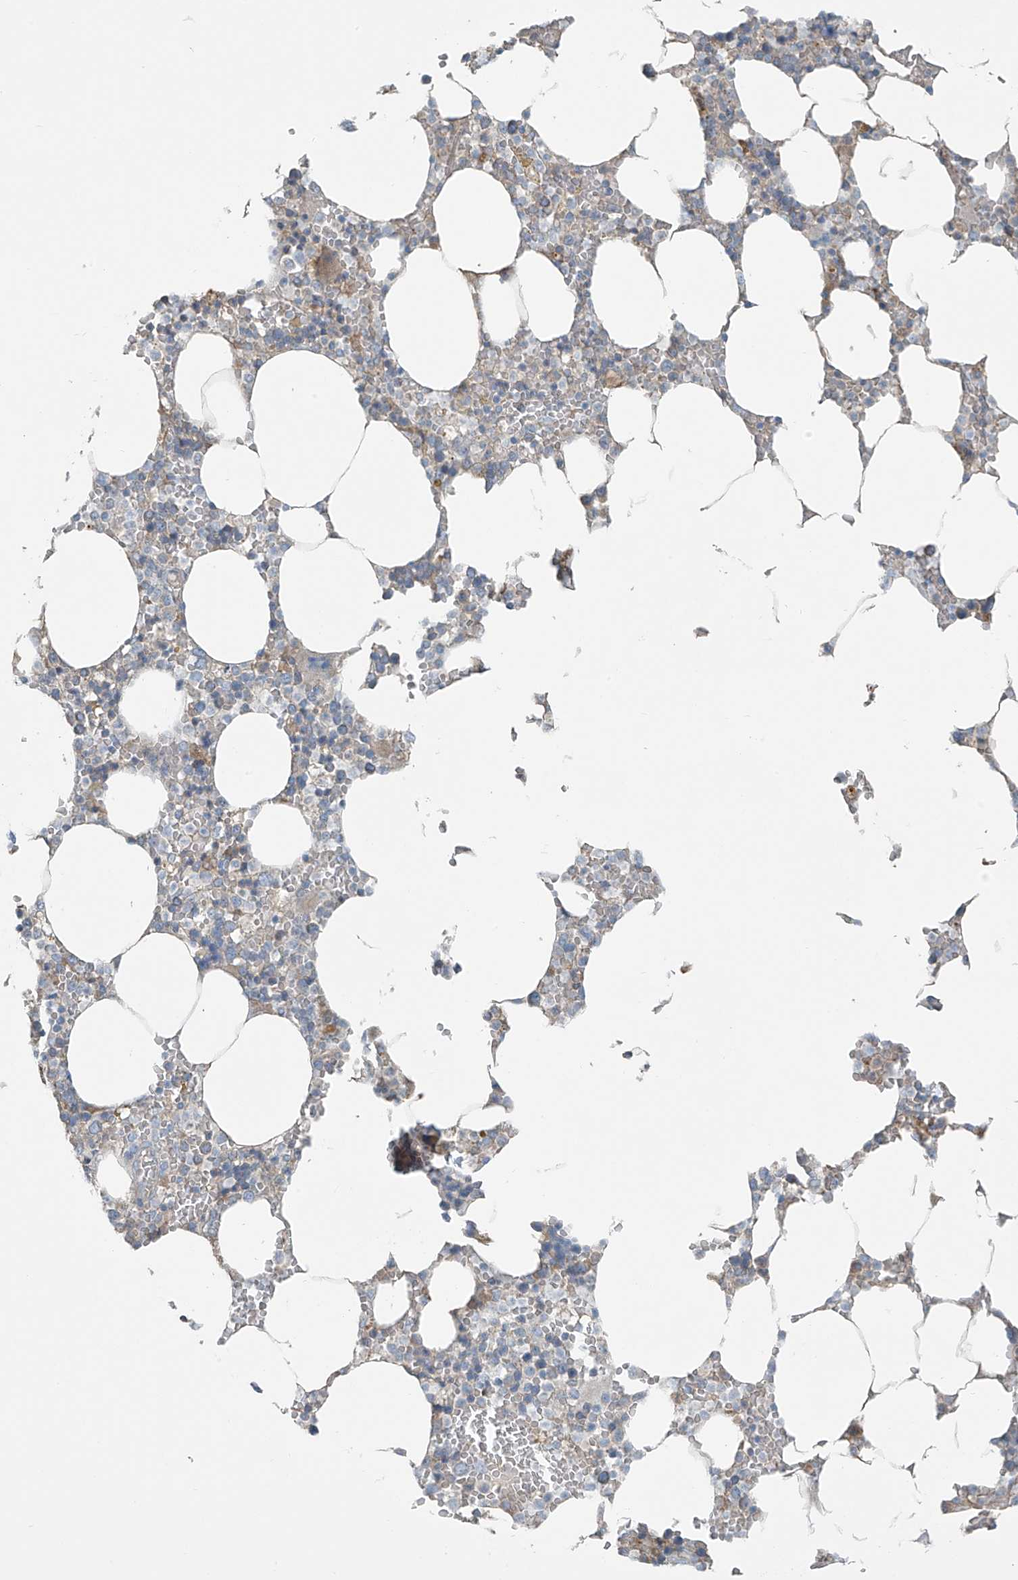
{"staining": {"intensity": "moderate", "quantity": "<25%", "location": "cytoplasmic/membranous"}, "tissue": "bone marrow", "cell_type": "Hematopoietic cells", "image_type": "normal", "snomed": [{"axis": "morphology", "description": "Normal tissue, NOS"}, {"axis": "topography", "description": "Bone marrow"}], "caption": "Protein staining of unremarkable bone marrow reveals moderate cytoplasmic/membranous positivity in approximately <25% of hematopoietic cells.", "gene": "FAM131C", "patient": {"sex": "male", "age": 70}}